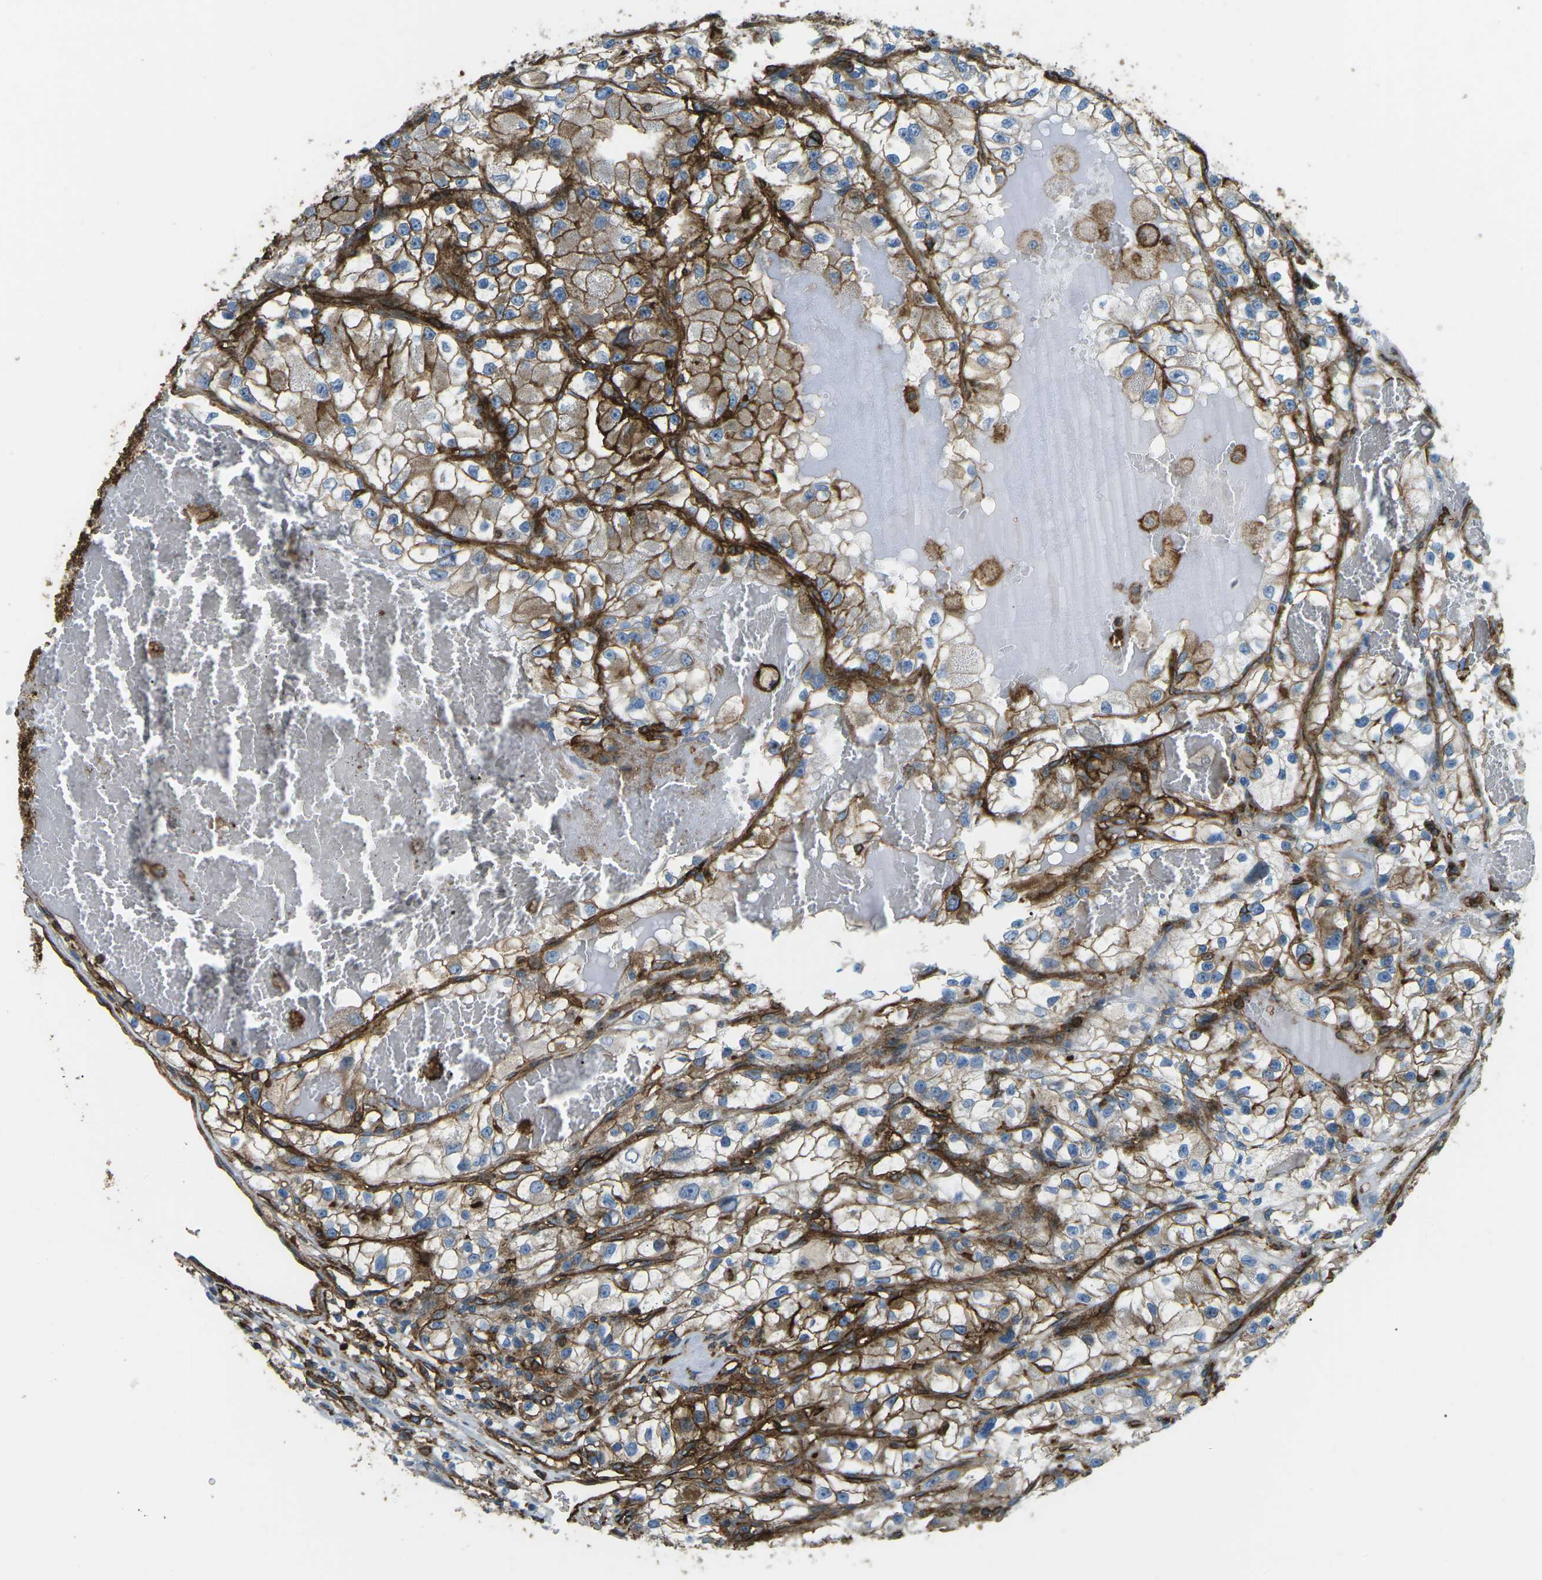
{"staining": {"intensity": "moderate", "quantity": ">75%", "location": "cytoplasmic/membranous"}, "tissue": "renal cancer", "cell_type": "Tumor cells", "image_type": "cancer", "snomed": [{"axis": "morphology", "description": "Adenocarcinoma, NOS"}, {"axis": "topography", "description": "Kidney"}], "caption": "Human renal adenocarcinoma stained for a protein (brown) displays moderate cytoplasmic/membranous positive expression in approximately >75% of tumor cells.", "gene": "HLA-B", "patient": {"sex": "female", "age": 57}}